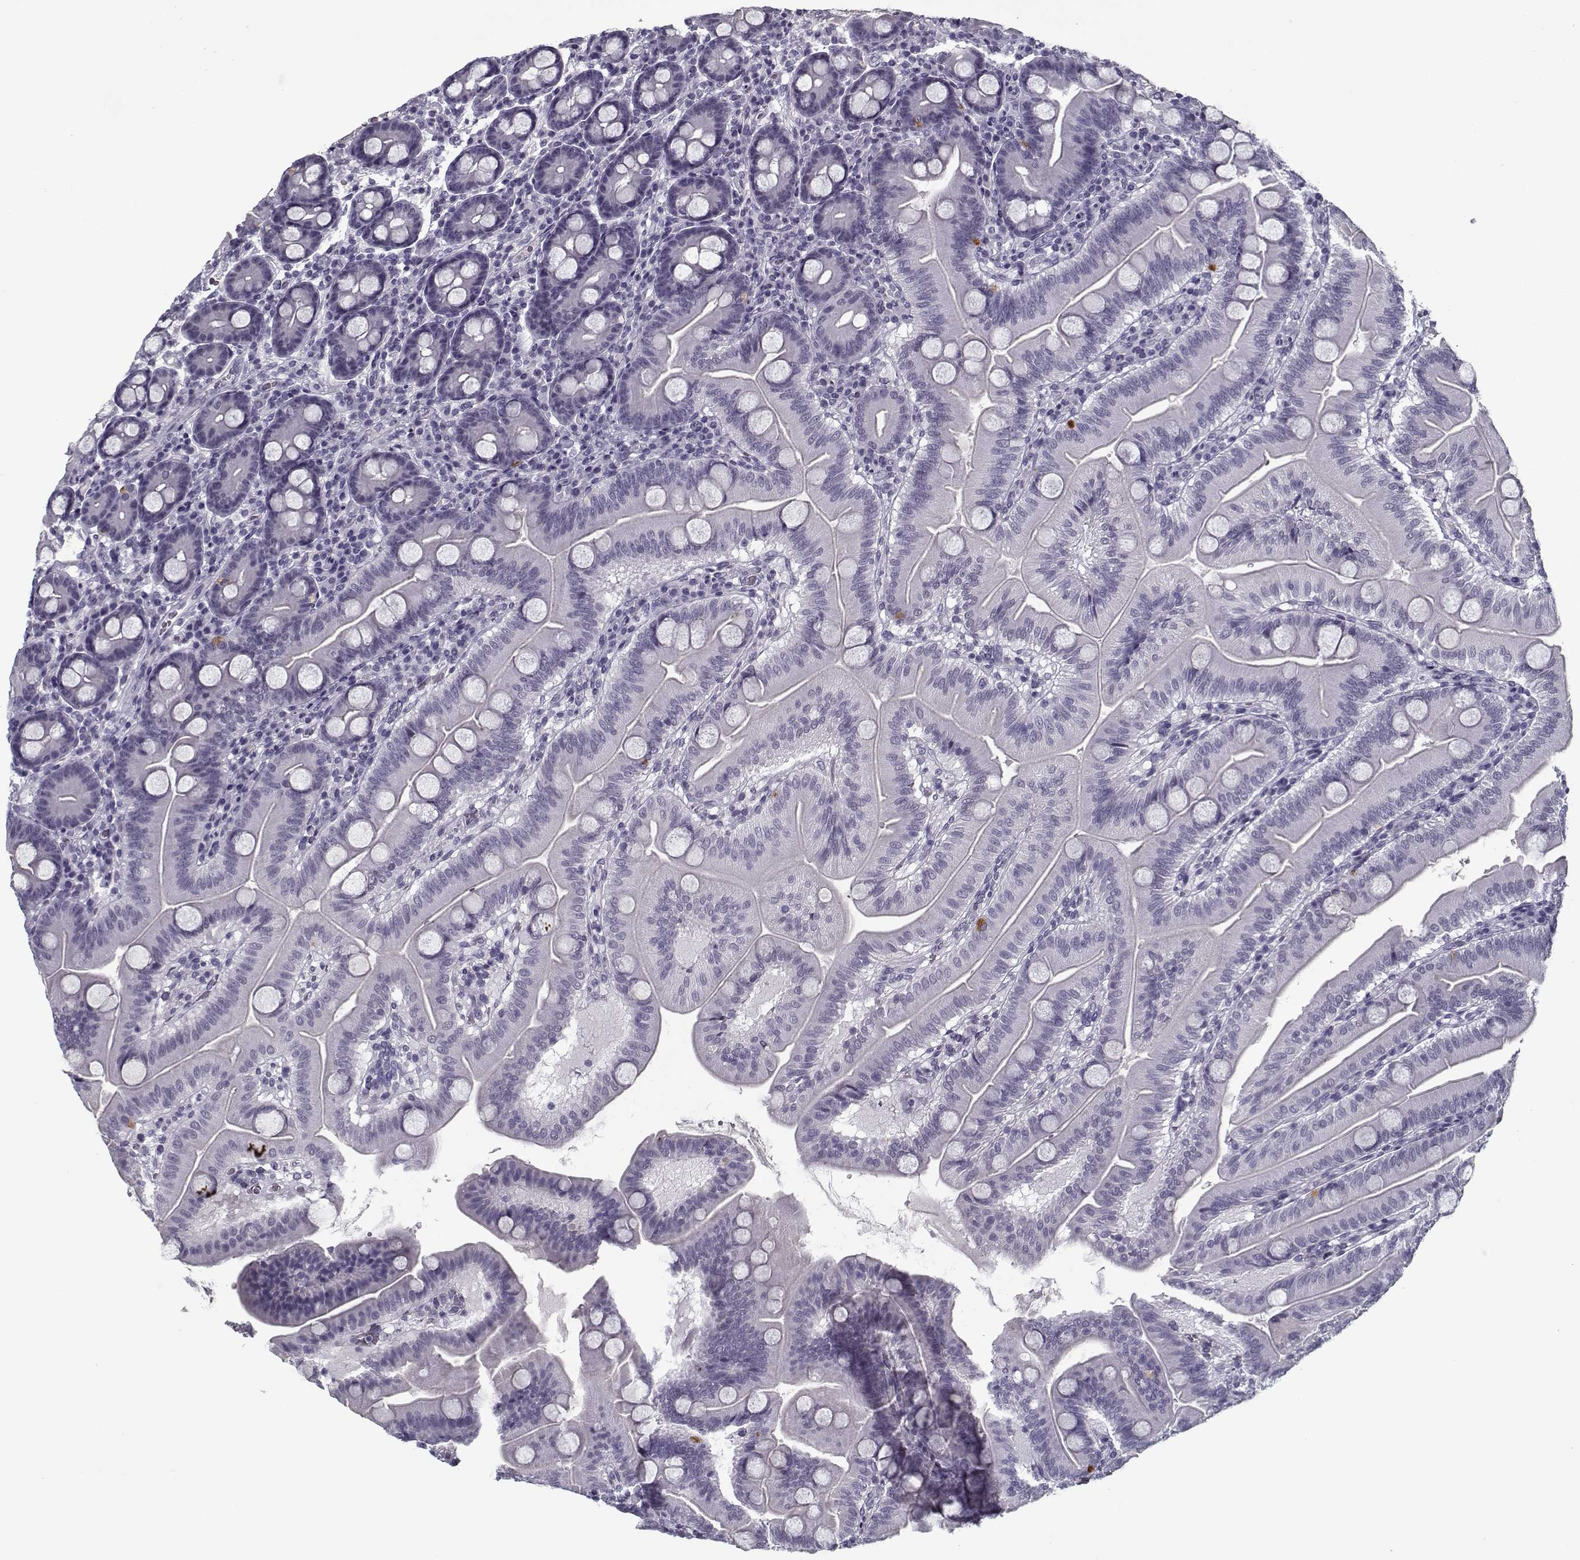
{"staining": {"intensity": "negative", "quantity": "none", "location": "none"}, "tissue": "duodenum", "cell_type": "Glandular cells", "image_type": "normal", "snomed": [{"axis": "morphology", "description": "Normal tissue, NOS"}, {"axis": "topography", "description": "Duodenum"}], "caption": "DAB immunohistochemical staining of unremarkable duodenum displays no significant expression in glandular cells.", "gene": "SPACA9", "patient": {"sex": "male", "age": 59}}